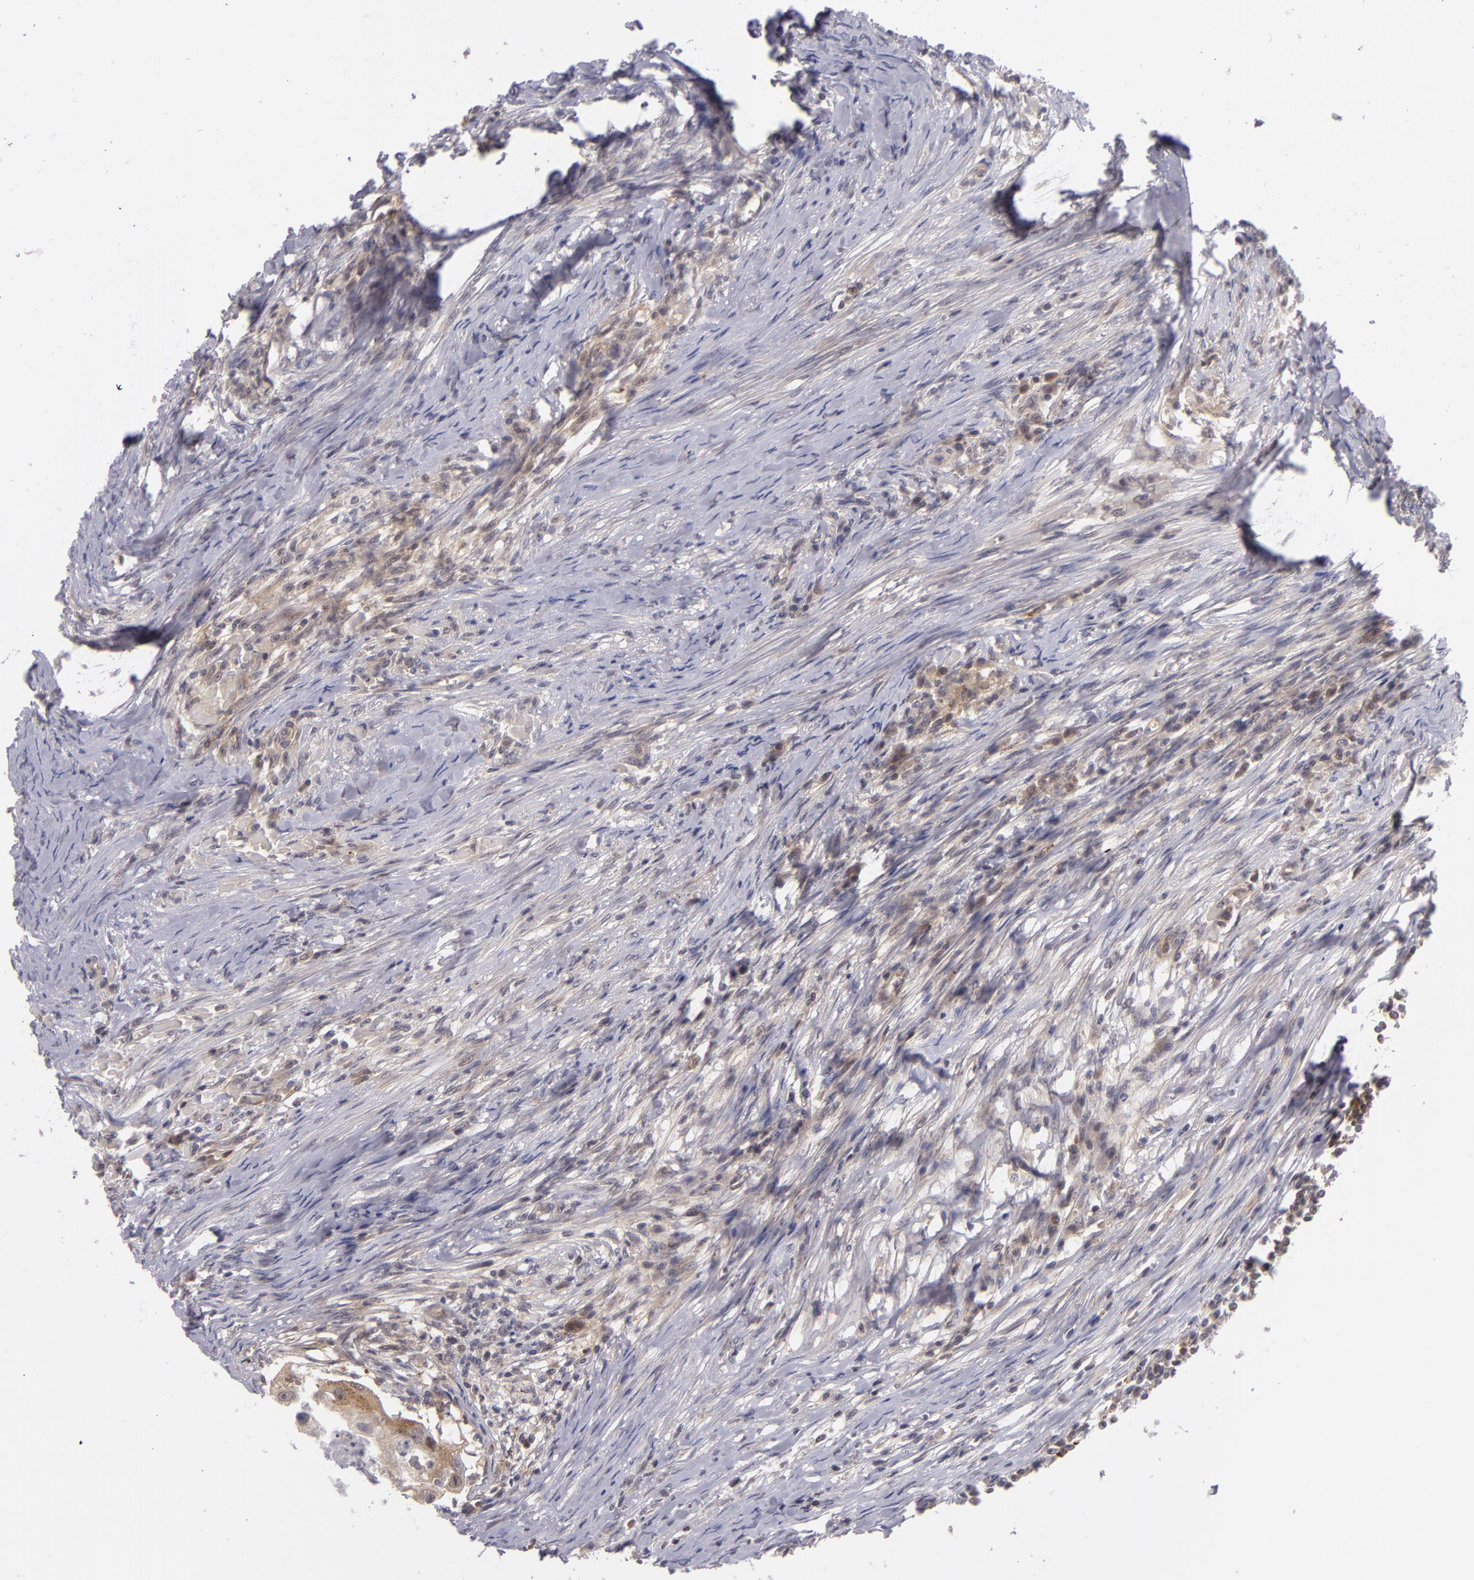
{"staining": {"intensity": "weak", "quantity": "25%-75%", "location": "cytoplasmic/membranous"}, "tissue": "head and neck cancer", "cell_type": "Tumor cells", "image_type": "cancer", "snomed": [{"axis": "morphology", "description": "Squamous cell carcinoma, NOS"}, {"axis": "topography", "description": "Head-Neck"}], "caption": "Human head and neck squamous cell carcinoma stained for a protein (brown) exhibits weak cytoplasmic/membranous positive expression in approximately 25%-75% of tumor cells.", "gene": "BCL10", "patient": {"sex": "male", "age": 64}}